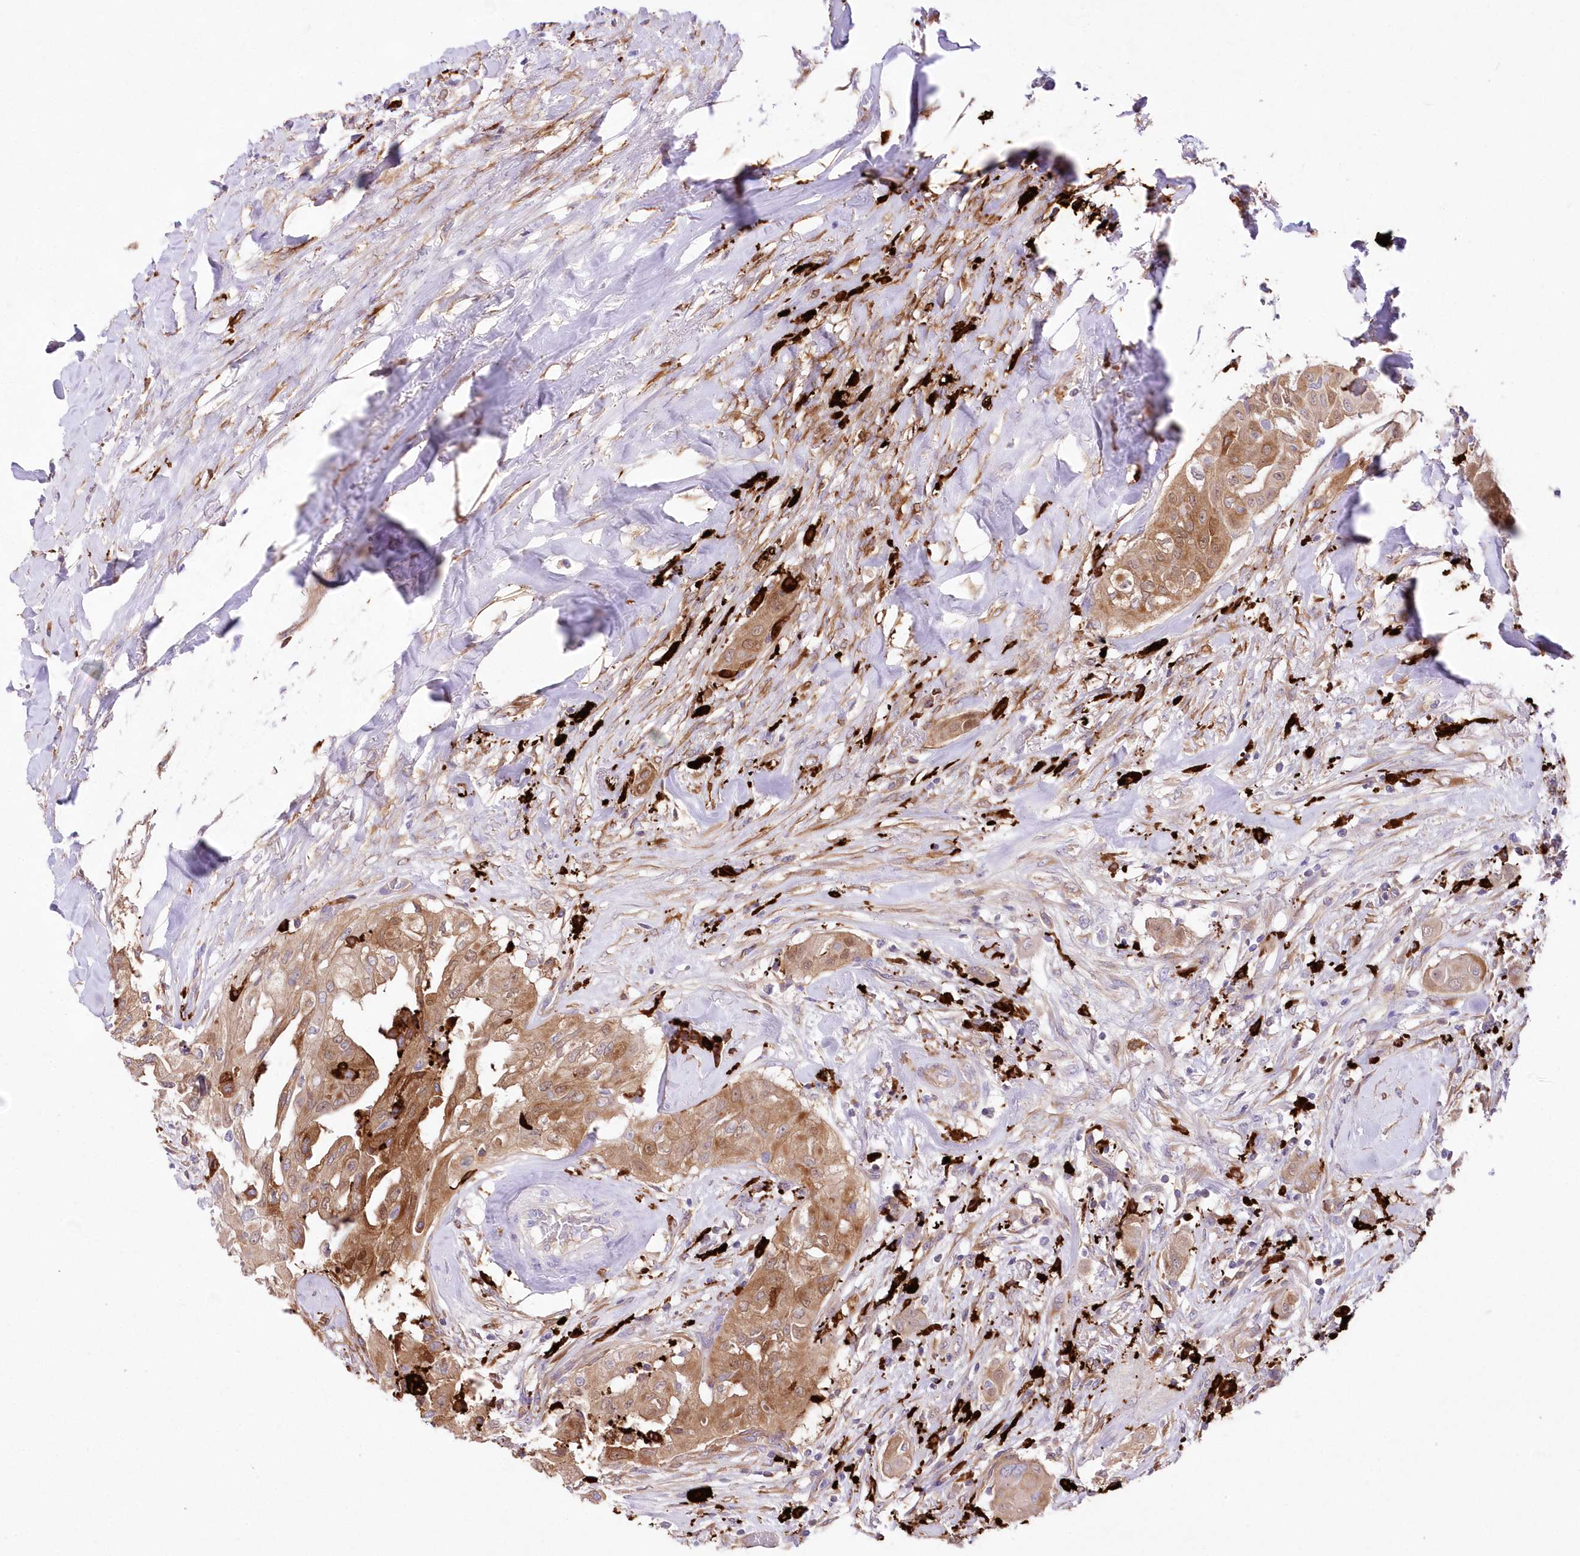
{"staining": {"intensity": "moderate", "quantity": ">75%", "location": "cytoplasmic/membranous"}, "tissue": "thyroid cancer", "cell_type": "Tumor cells", "image_type": "cancer", "snomed": [{"axis": "morphology", "description": "Papillary adenocarcinoma, NOS"}, {"axis": "topography", "description": "Thyroid gland"}], "caption": "The image displays immunohistochemical staining of papillary adenocarcinoma (thyroid). There is moderate cytoplasmic/membranous positivity is appreciated in about >75% of tumor cells.", "gene": "DNAJC19", "patient": {"sex": "female", "age": 59}}